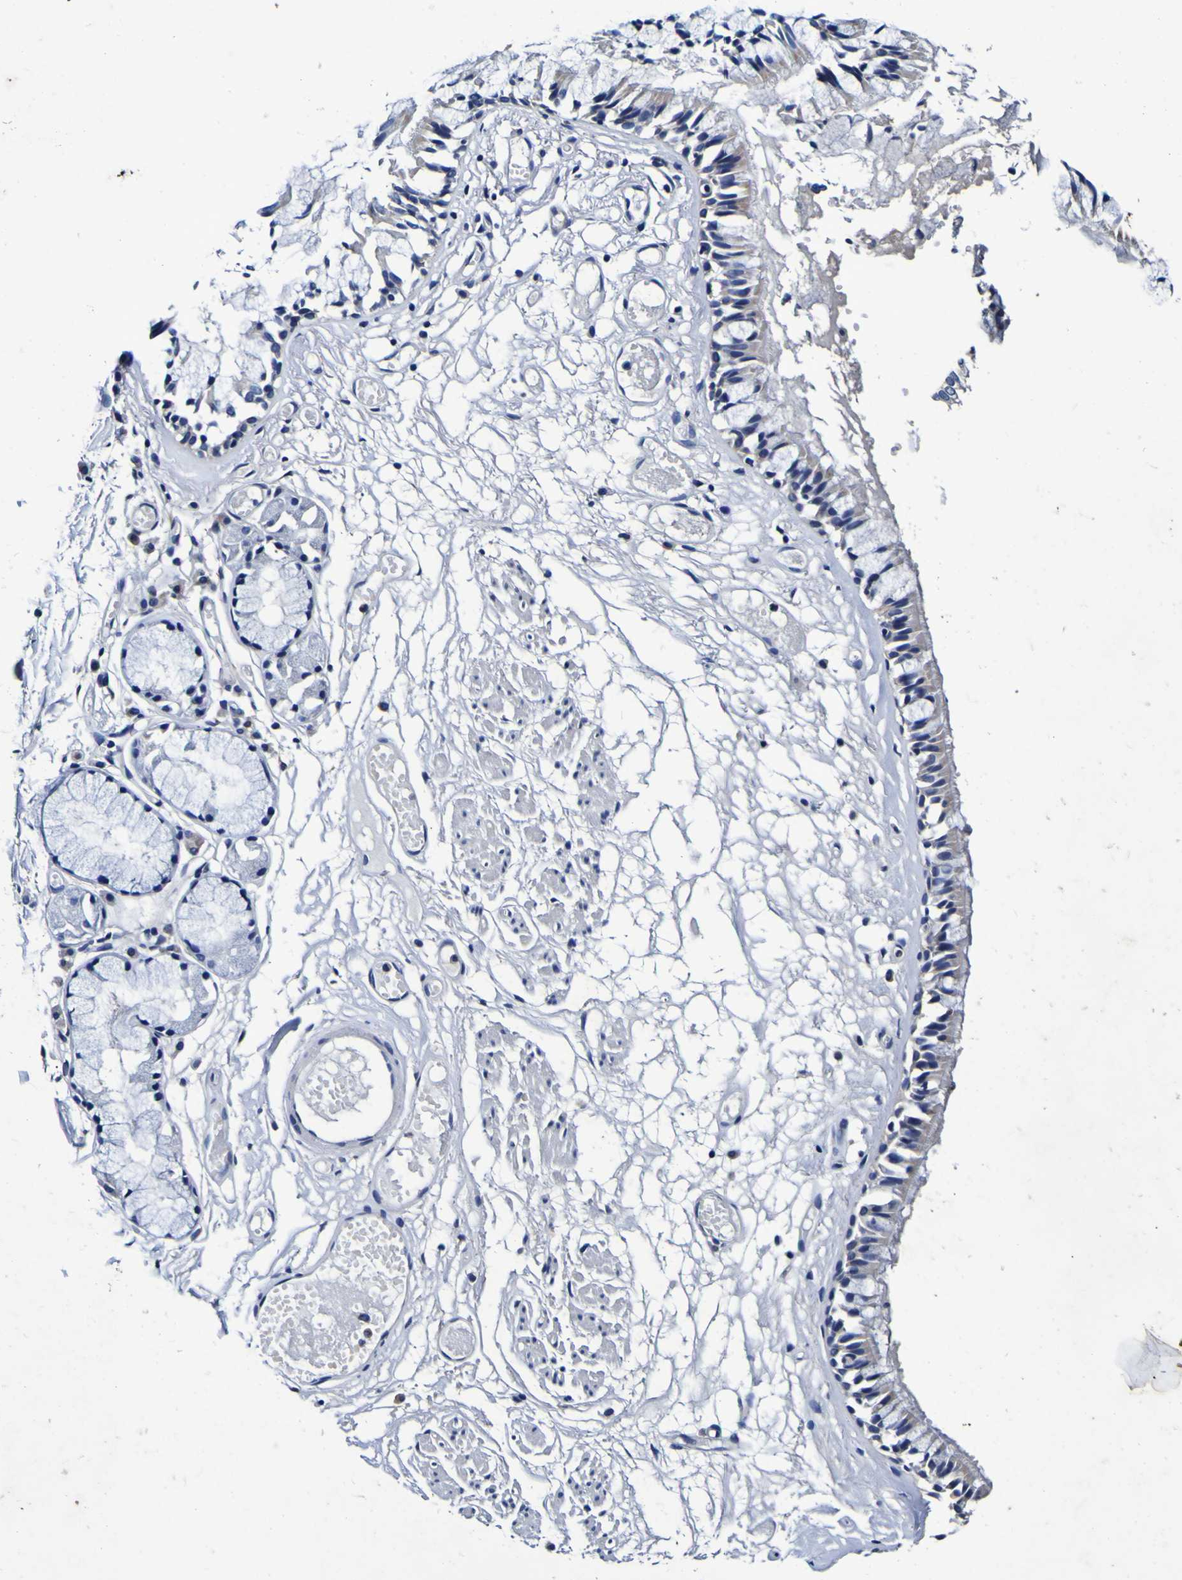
{"staining": {"intensity": "moderate", "quantity": "<25%", "location": "cytoplasmic/membranous"}, "tissue": "bronchus", "cell_type": "Respiratory epithelial cells", "image_type": "normal", "snomed": [{"axis": "morphology", "description": "Normal tissue, NOS"}, {"axis": "morphology", "description": "Inflammation, NOS"}, {"axis": "topography", "description": "Cartilage tissue"}, {"axis": "topography", "description": "Lung"}], "caption": "Normal bronchus reveals moderate cytoplasmic/membranous positivity in about <25% of respiratory epithelial cells.", "gene": "PANK4", "patient": {"sex": "male", "age": 71}}